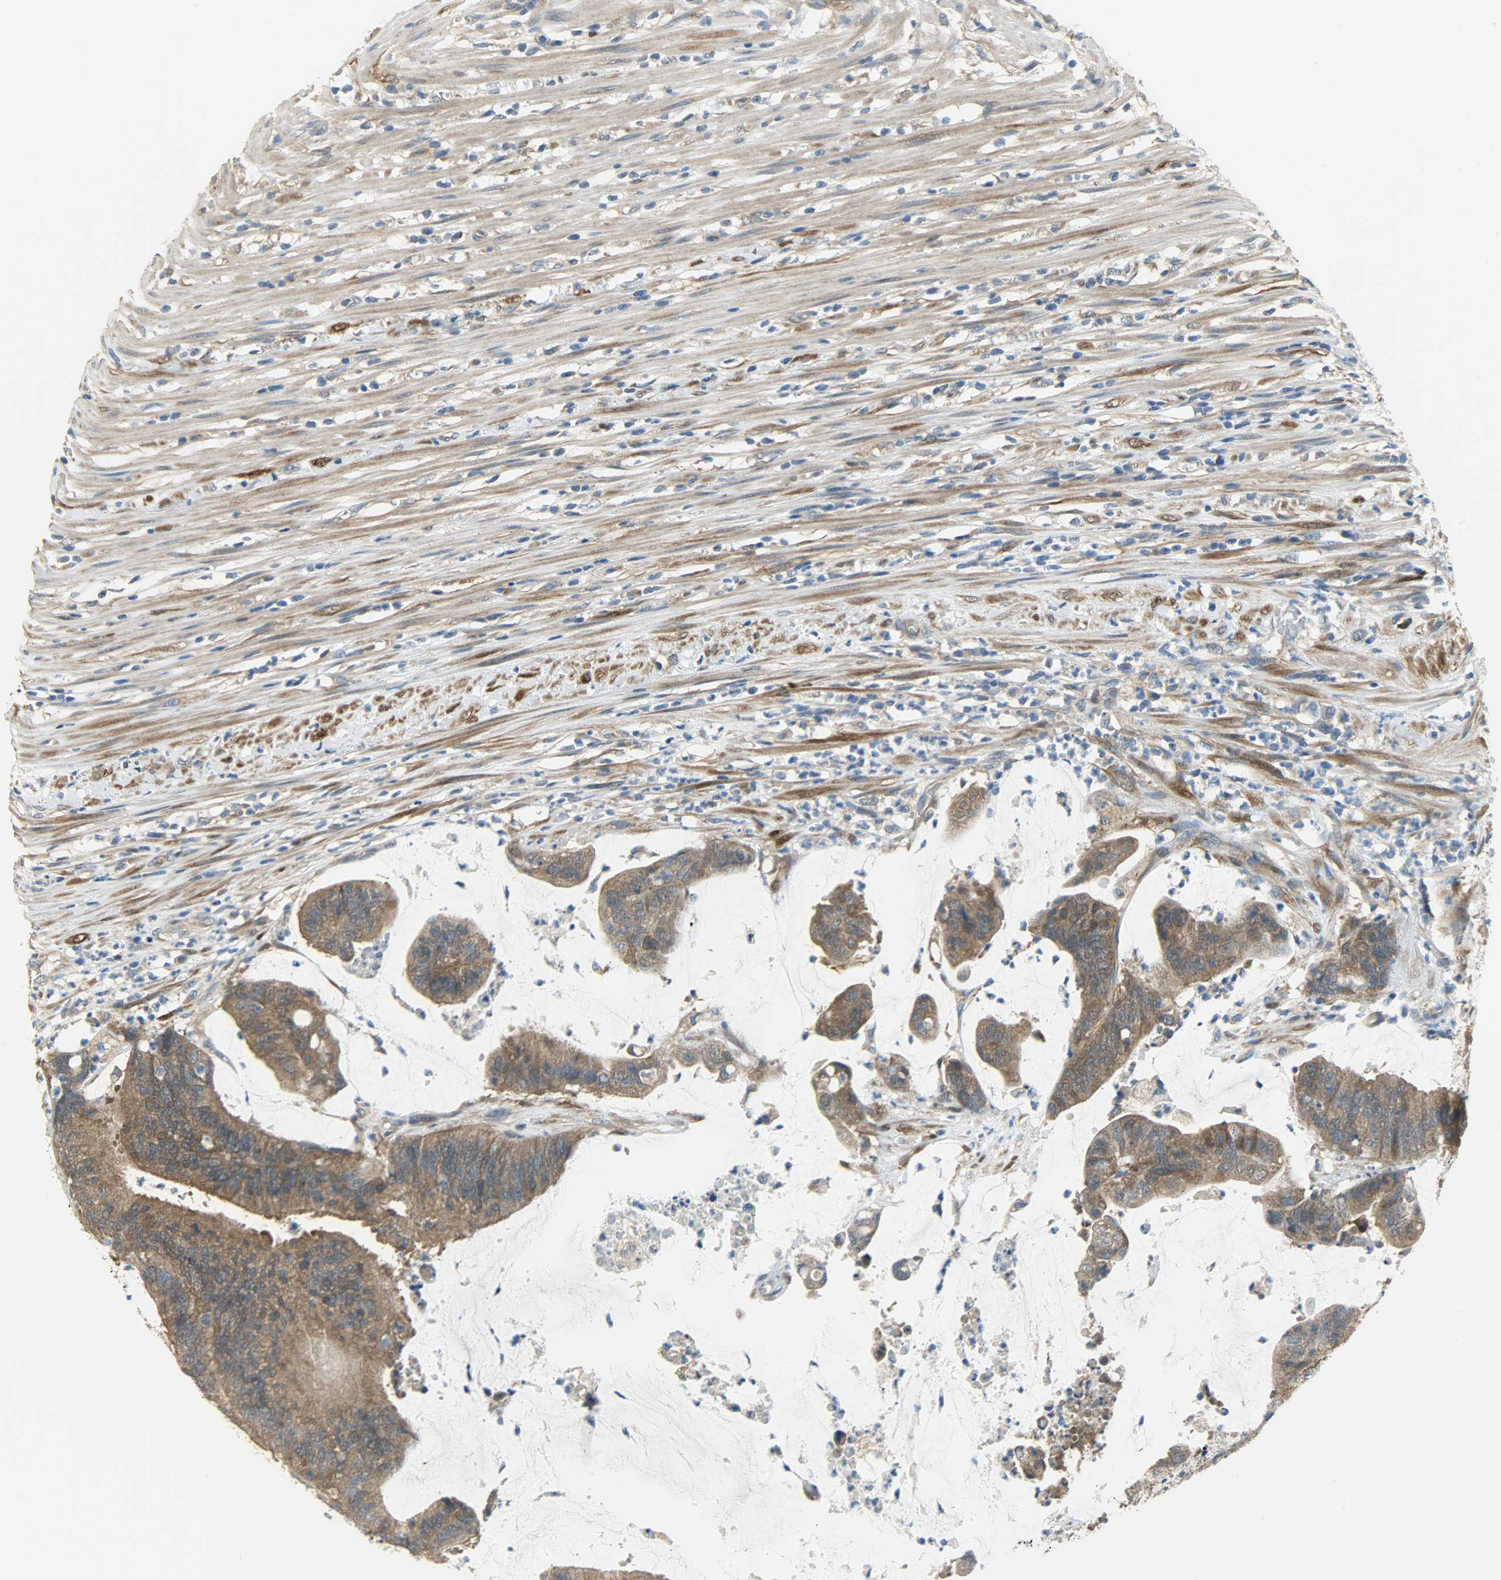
{"staining": {"intensity": "strong", "quantity": ">75%", "location": "cytoplasmic/membranous"}, "tissue": "colorectal cancer", "cell_type": "Tumor cells", "image_type": "cancer", "snomed": [{"axis": "morphology", "description": "Adenocarcinoma, NOS"}, {"axis": "topography", "description": "Rectum"}], "caption": "Protein staining by immunohistochemistry (IHC) displays strong cytoplasmic/membranous staining in about >75% of tumor cells in colorectal cancer (adenocarcinoma).", "gene": "C1orf198", "patient": {"sex": "female", "age": 66}}